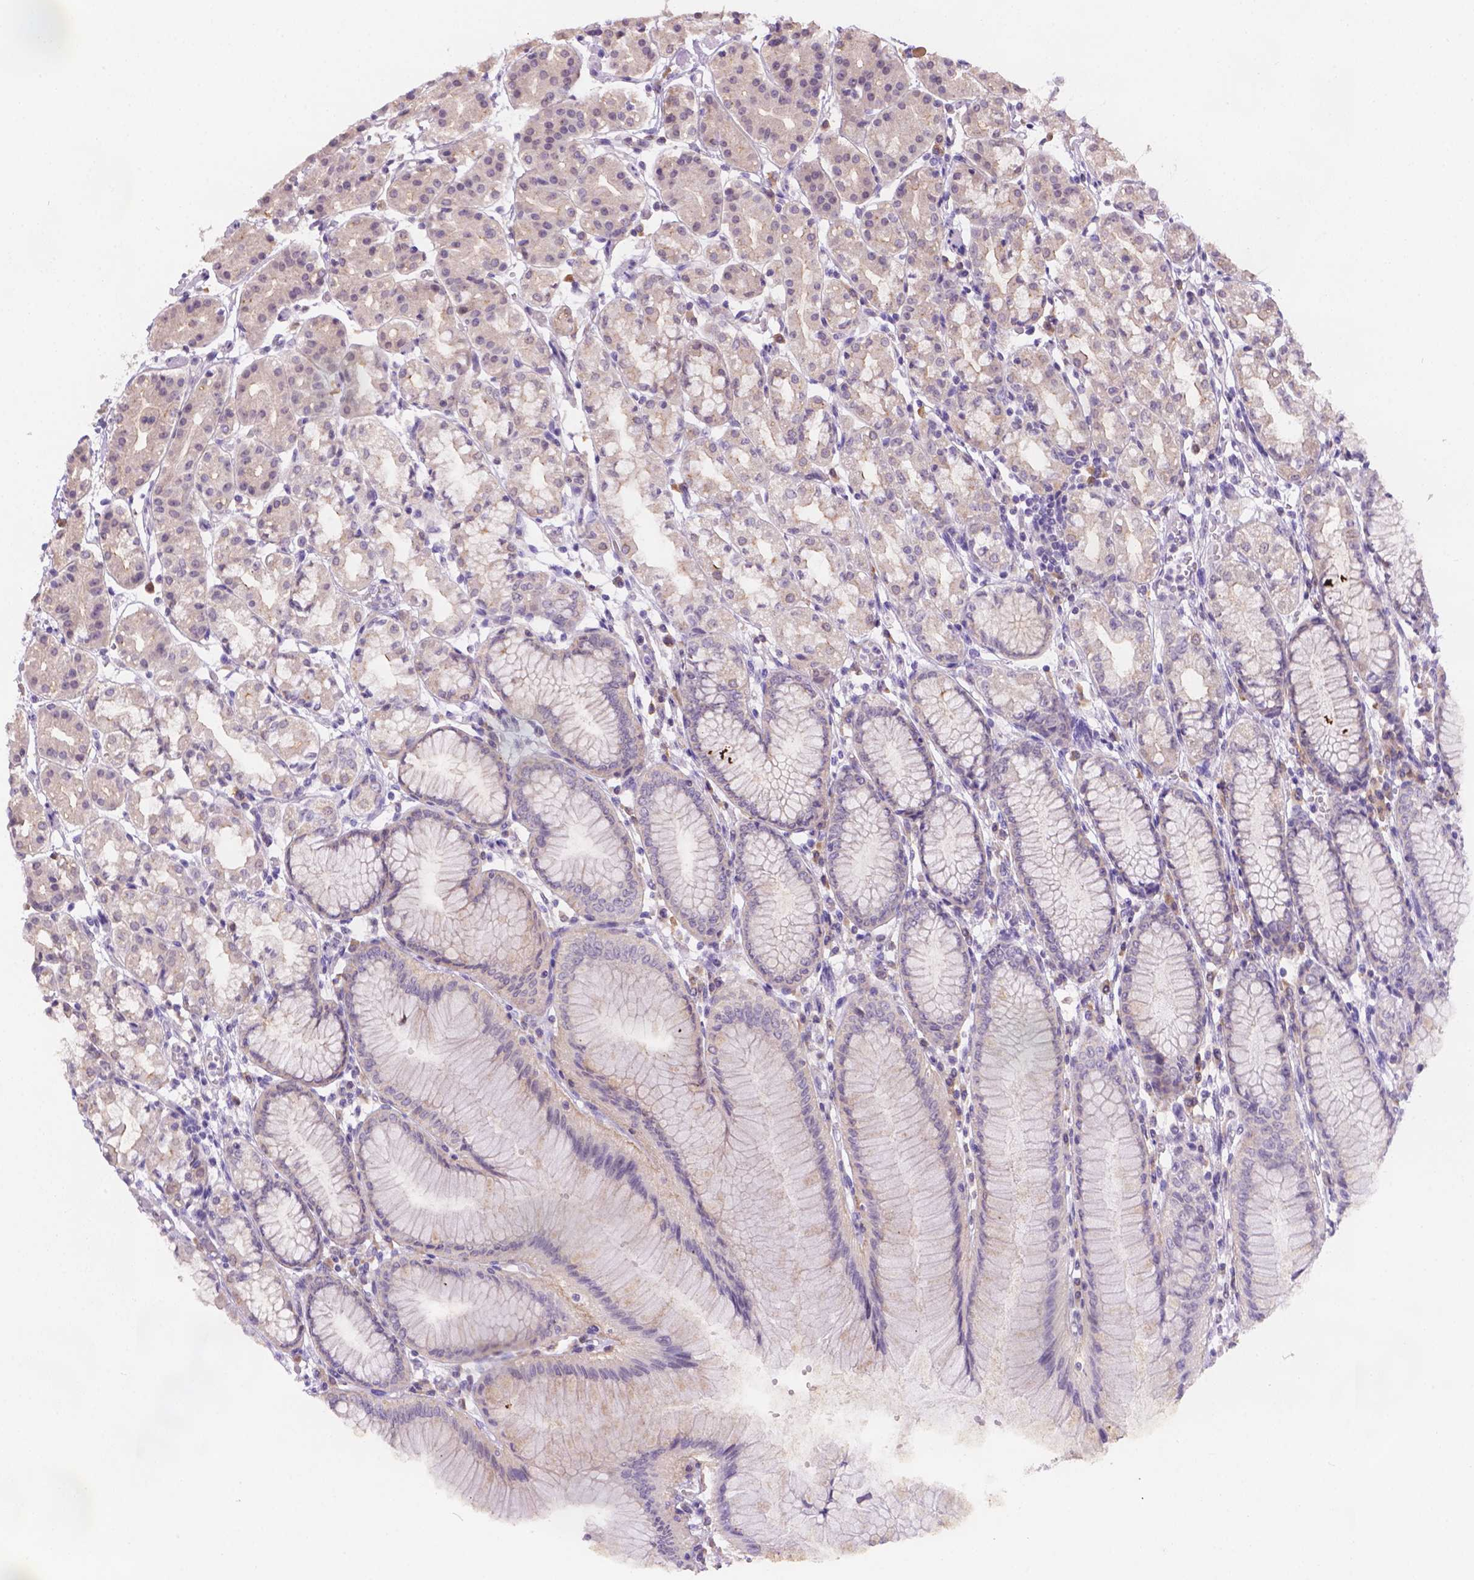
{"staining": {"intensity": "weak", "quantity": "<25%", "location": "cytoplasmic/membranous"}, "tissue": "stomach", "cell_type": "Glandular cells", "image_type": "normal", "snomed": [{"axis": "morphology", "description": "Normal tissue, NOS"}, {"axis": "topography", "description": "Skeletal muscle"}, {"axis": "topography", "description": "Stomach"}], "caption": "Glandular cells are negative for protein expression in benign human stomach. (DAB IHC with hematoxylin counter stain).", "gene": "CD96", "patient": {"sex": "female", "age": 57}}